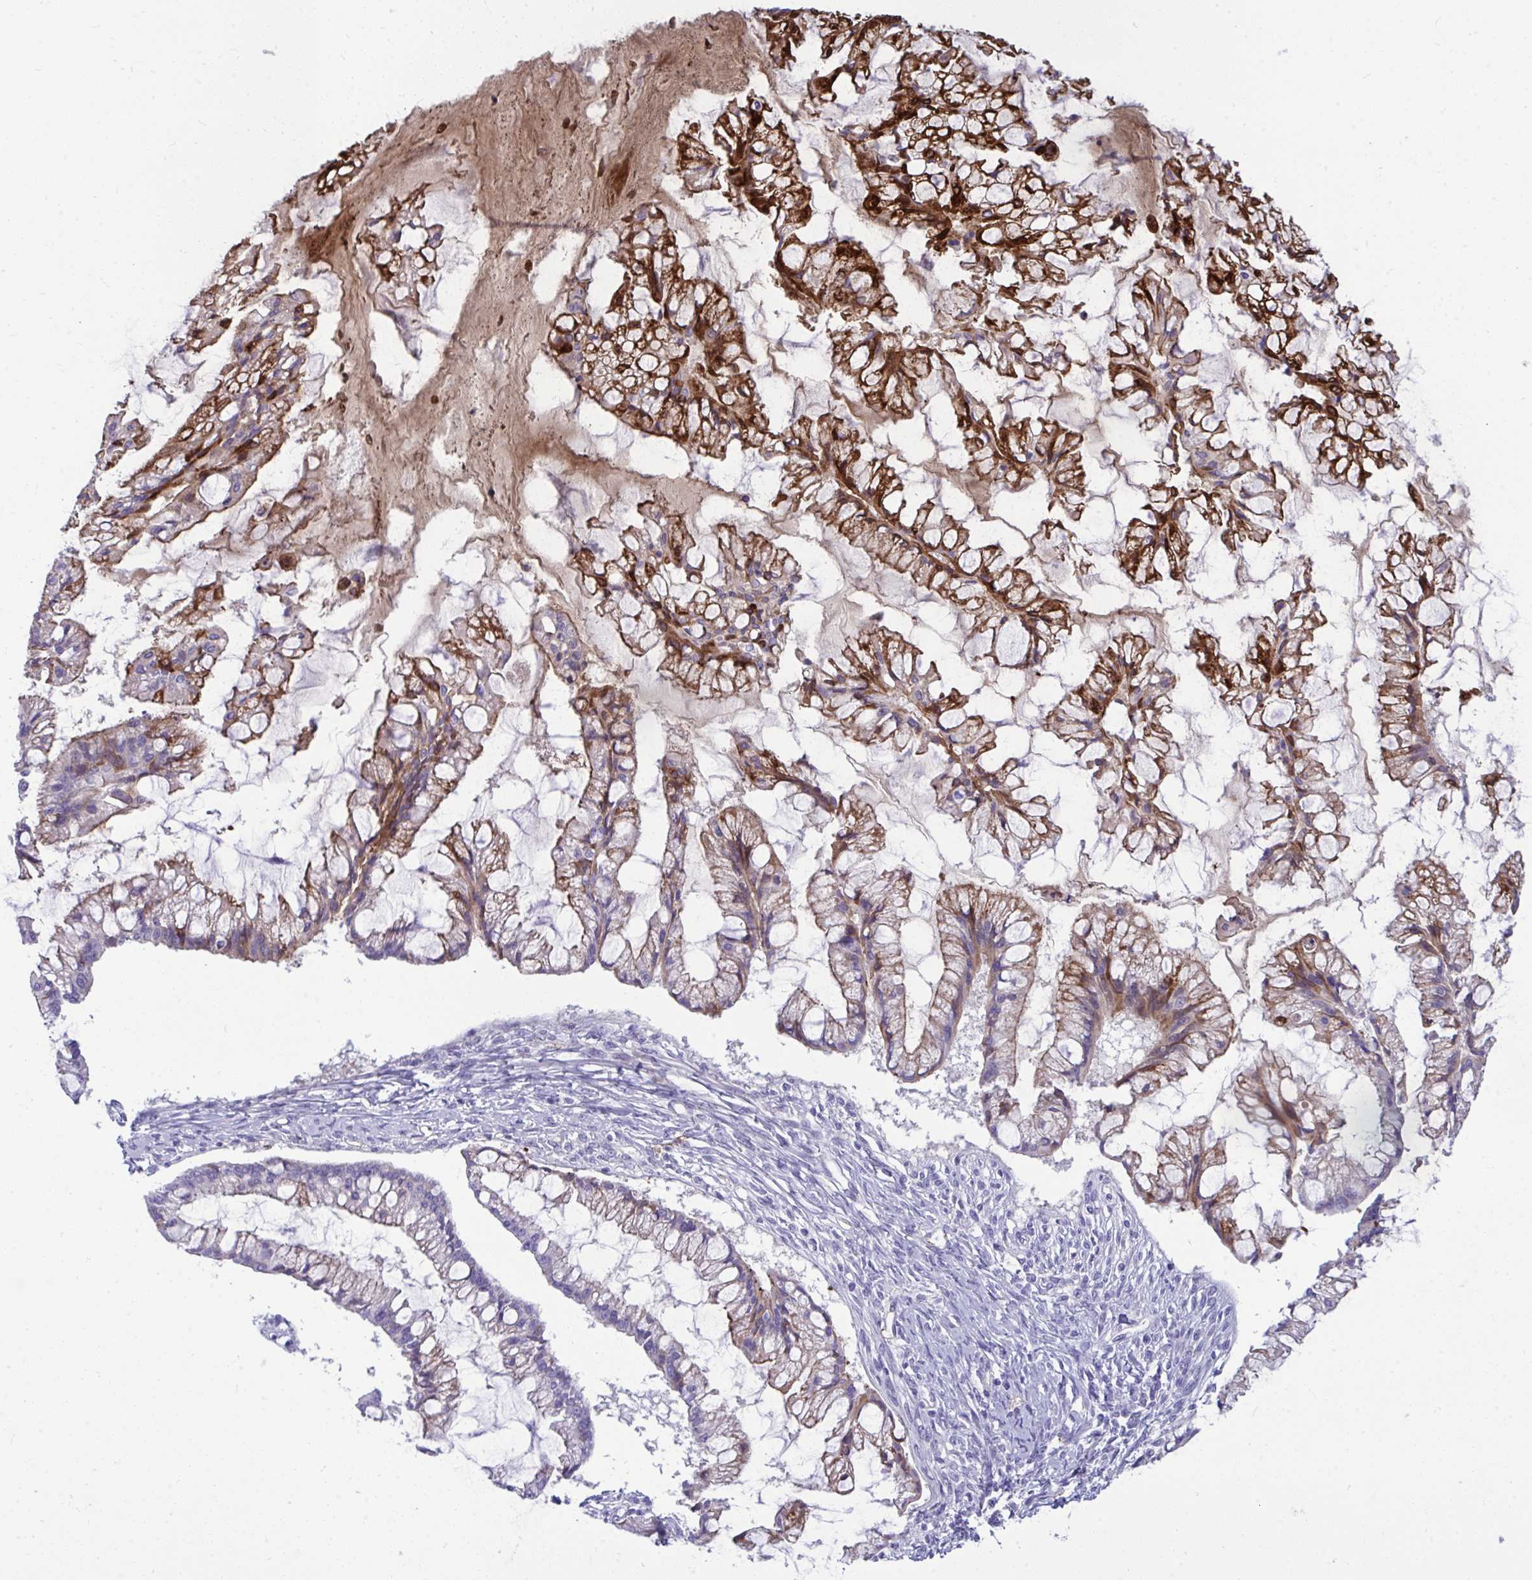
{"staining": {"intensity": "strong", "quantity": "<25%", "location": "cytoplasmic/membranous"}, "tissue": "ovarian cancer", "cell_type": "Tumor cells", "image_type": "cancer", "snomed": [{"axis": "morphology", "description": "Cystadenocarcinoma, mucinous, NOS"}, {"axis": "topography", "description": "Ovary"}], "caption": "Tumor cells show medium levels of strong cytoplasmic/membranous positivity in approximately <25% of cells in human ovarian cancer (mucinous cystadenocarcinoma).", "gene": "PIGZ", "patient": {"sex": "female", "age": 73}}